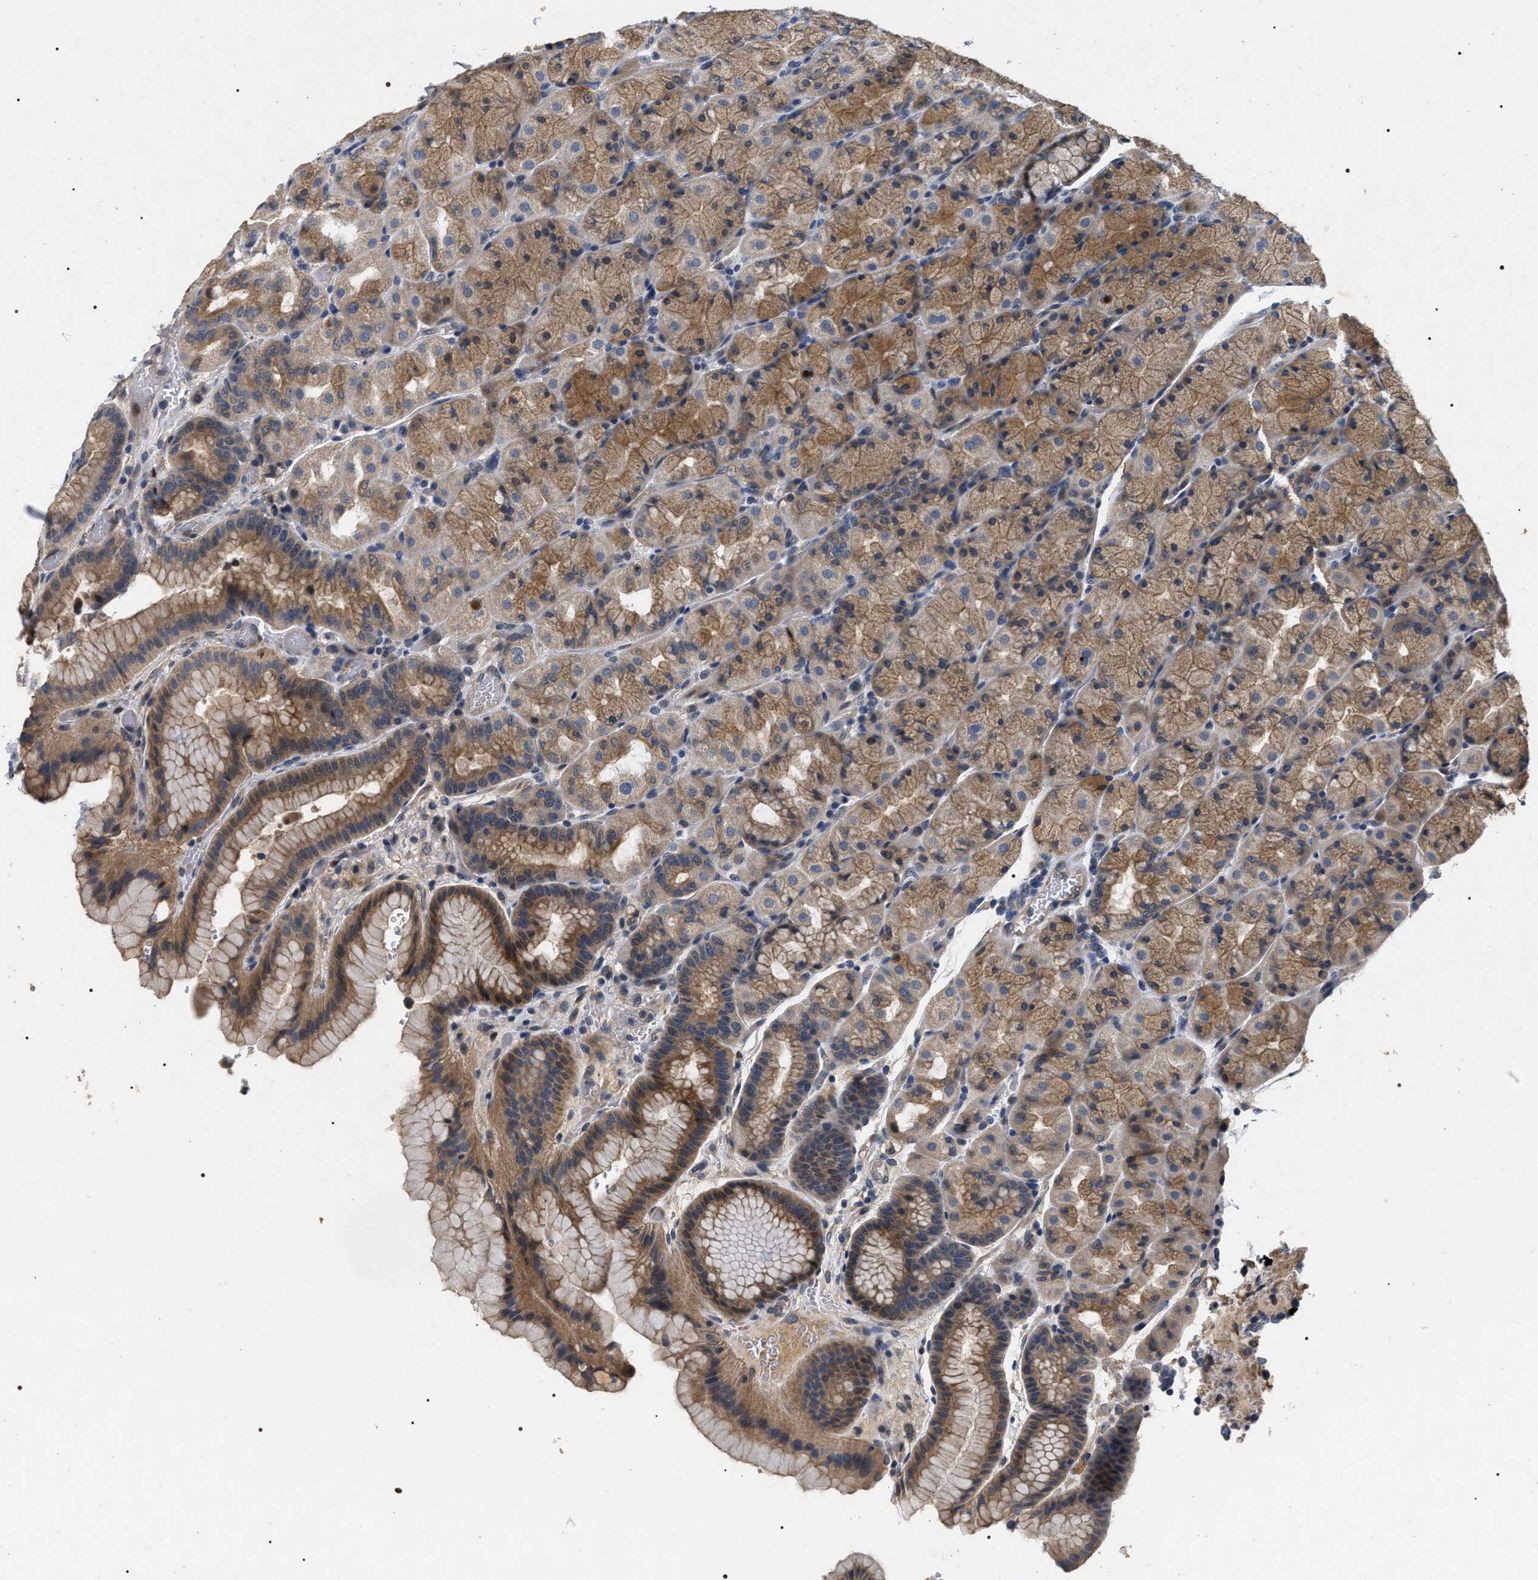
{"staining": {"intensity": "moderate", "quantity": ">75%", "location": "cytoplasmic/membranous"}, "tissue": "stomach", "cell_type": "Glandular cells", "image_type": "normal", "snomed": [{"axis": "morphology", "description": "Normal tissue, NOS"}, {"axis": "morphology", "description": "Carcinoid, malignant, NOS"}, {"axis": "topography", "description": "Stomach, upper"}], "caption": "A brown stain shows moderate cytoplasmic/membranous expression of a protein in glandular cells of unremarkable human stomach. The protein of interest is shown in brown color, while the nuclei are stained blue.", "gene": "IFT81", "patient": {"sex": "male", "age": 39}}